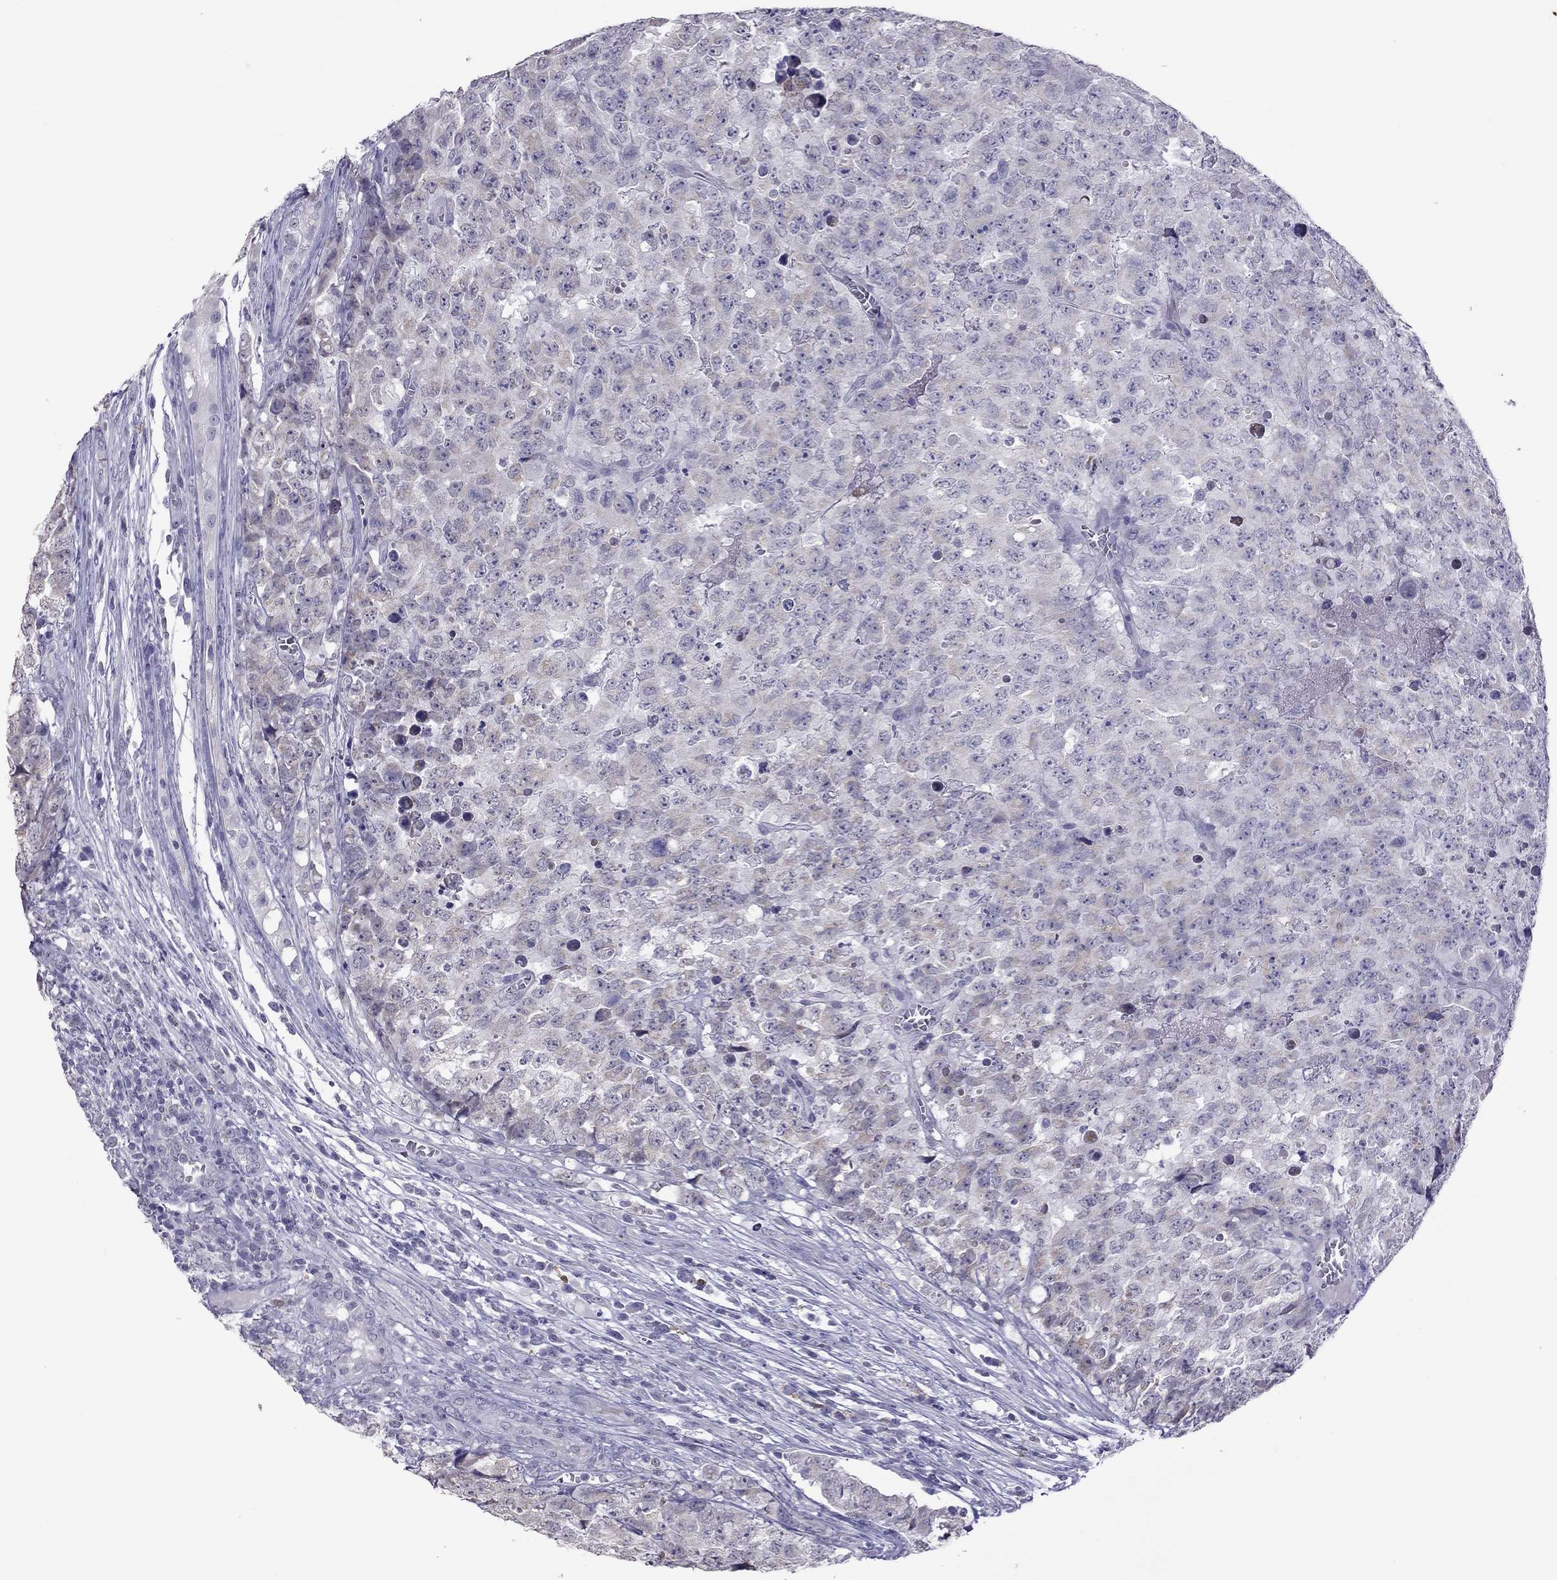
{"staining": {"intensity": "negative", "quantity": "none", "location": "none"}, "tissue": "testis cancer", "cell_type": "Tumor cells", "image_type": "cancer", "snomed": [{"axis": "morphology", "description": "Carcinoma, Embryonal, NOS"}, {"axis": "topography", "description": "Testis"}], "caption": "Immunohistochemistry image of testis cancer stained for a protein (brown), which reveals no positivity in tumor cells.", "gene": "PPP1R3A", "patient": {"sex": "male", "age": 23}}